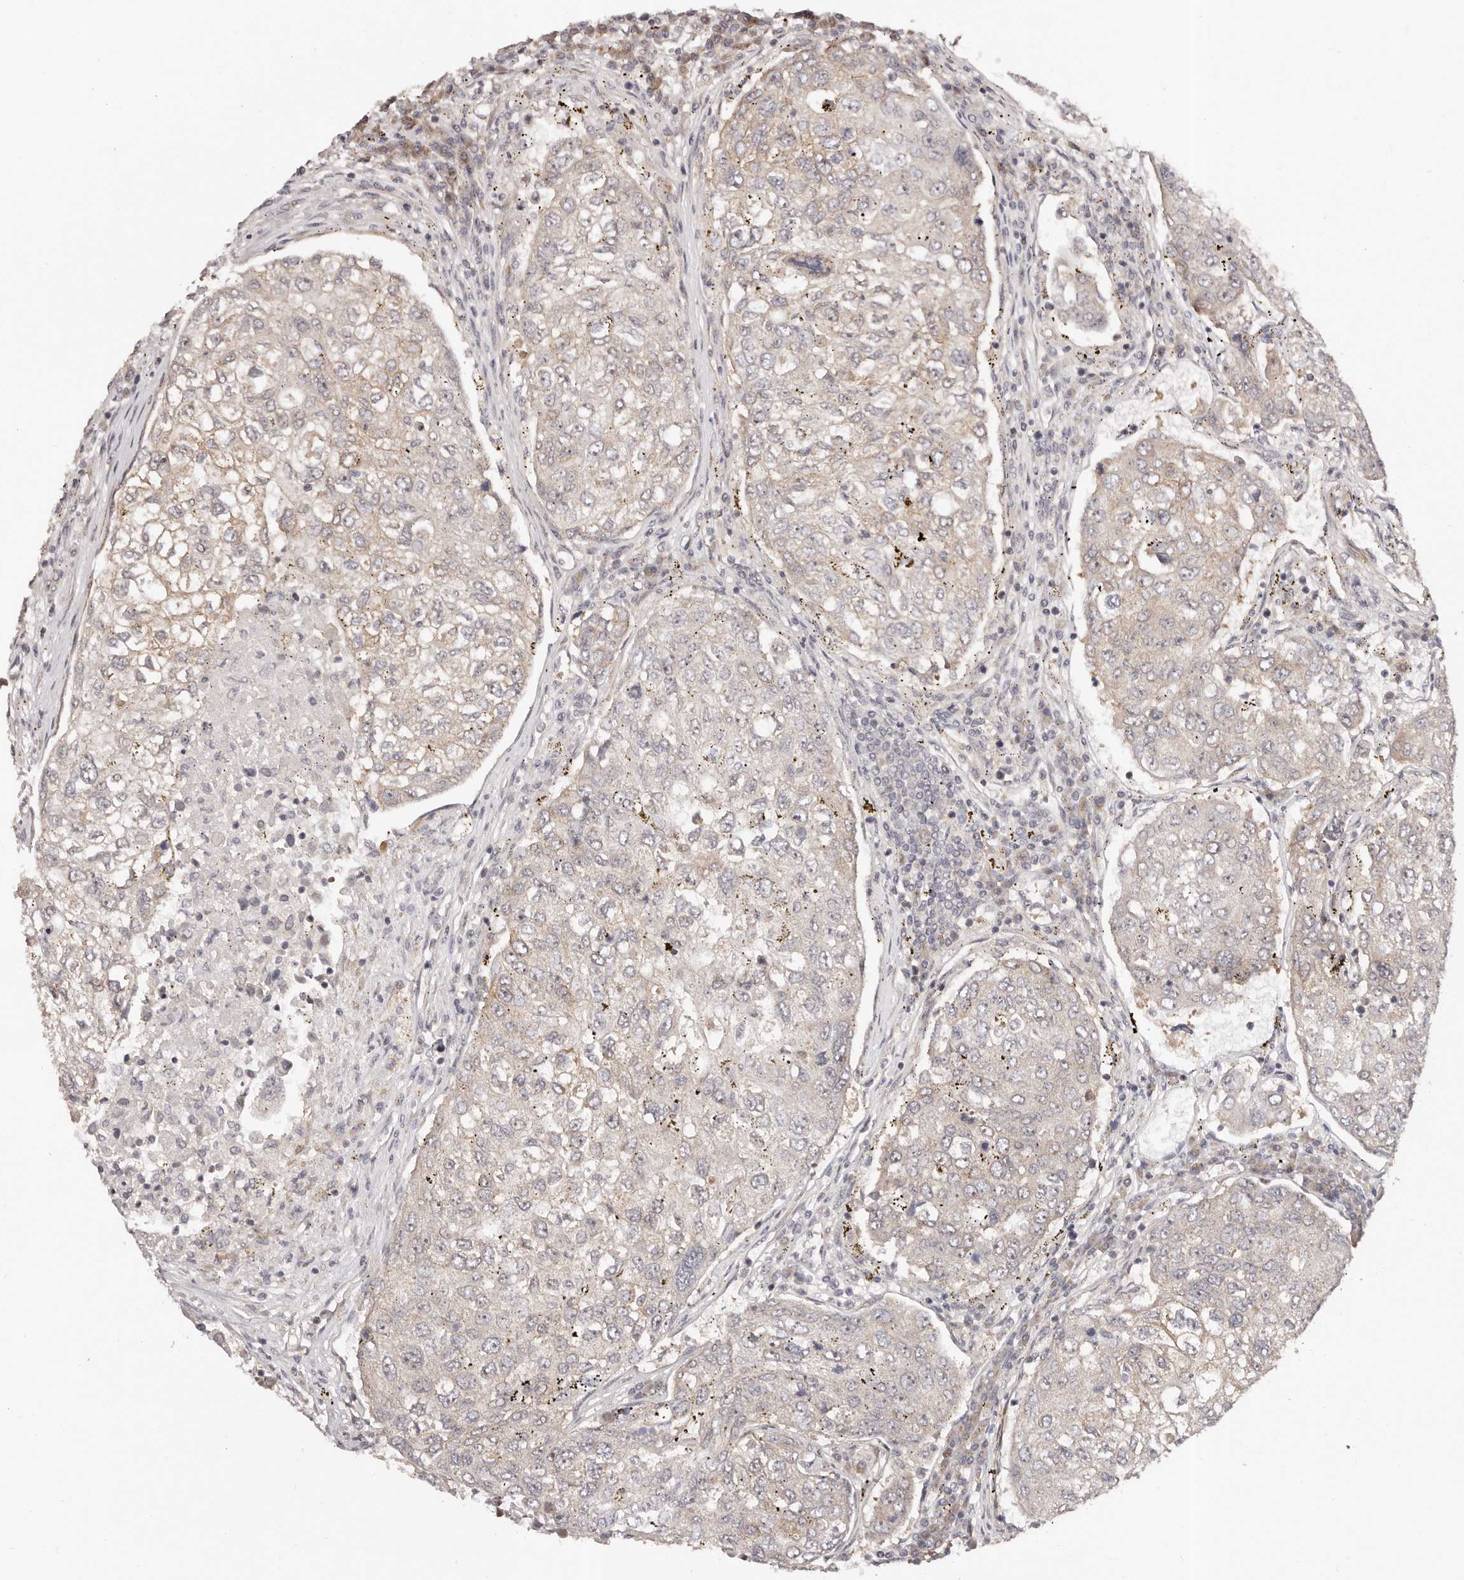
{"staining": {"intensity": "weak", "quantity": "25%-75%", "location": "cytoplasmic/membranous"}, "tissue": "urothelial cancer", "cell_type": "Tumor cells", "image_type": "cancer", "snomed": [{"axis": "morphology", "description": "Urothelial carcinoma, High grade"}, {"axis": "topography", "description": "Lymph node"}, {"axis": "topography", "description": "Urinary bladder"}], "caption": "Immunohistochemistry (IHC) histopathology image of human urothelial carcinoma (high-grade) stained for a protein (brown), which displays low levels of weak cytoplasmic/membranous positivity in about 25%-75% of tumor cells.", "gene": "MICAL2", "patient": {"sex": "male", "age": 51}}